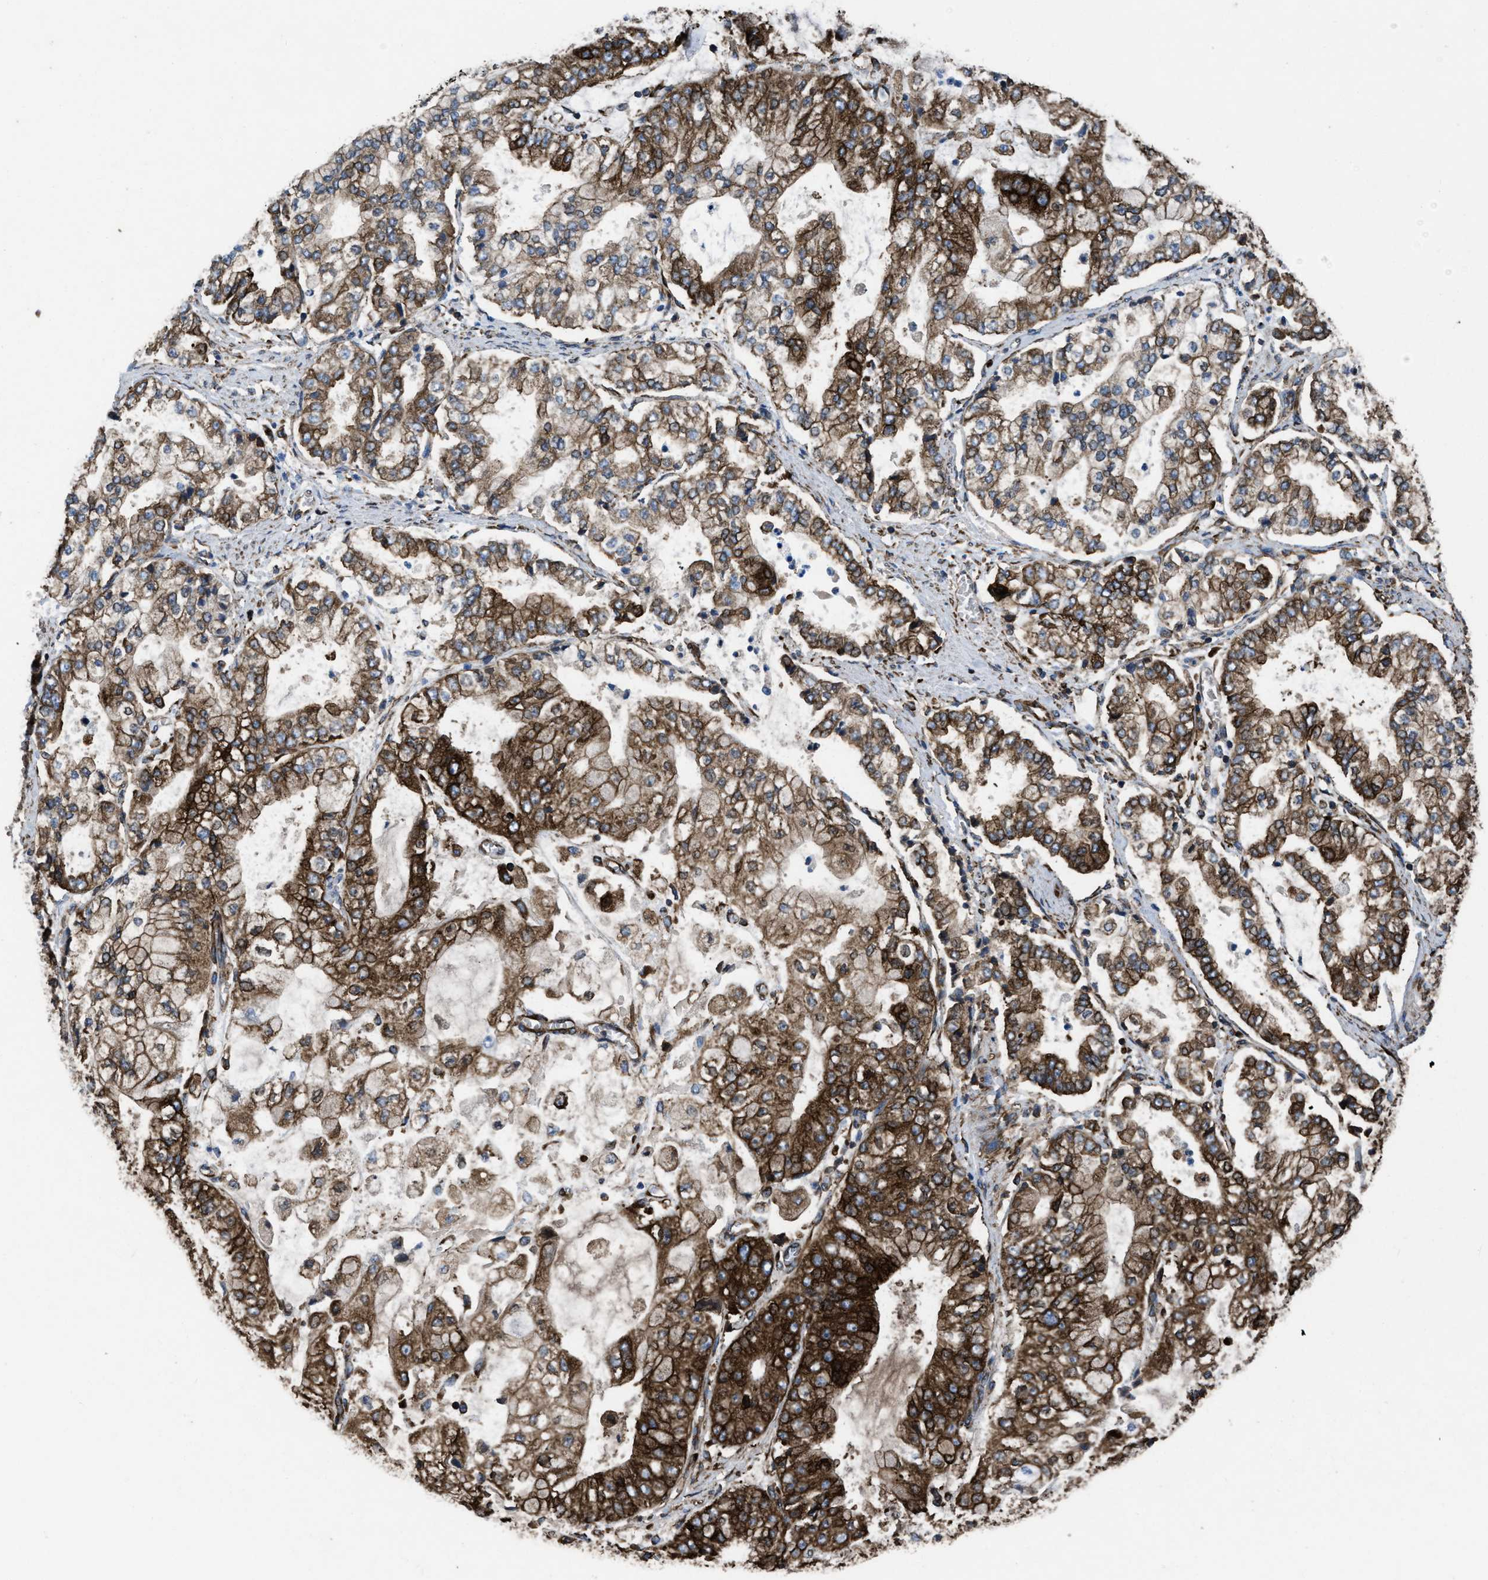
{"staining": {"intensity": "strong", "quantity": ">75%", "location": "cytoplasmic/membranous"}, "tissue": "stomach cancer", "cell_type": "Tumor cells", "image_type": "cancer", "snomed": [{"axis": "morphology", "description": "Adenocarcinoma, NOS"}, {"axis": "topography", "description": "Stomach"}], "caption": "IHC (DAB) staining of human adenocarcinoma (stomach) shows strong cytoplasmic/membranous protein staining in about >75% of tumor cells.", "gene": "CAPRIN1", "patient": {"sex": "male", "age": 76}}